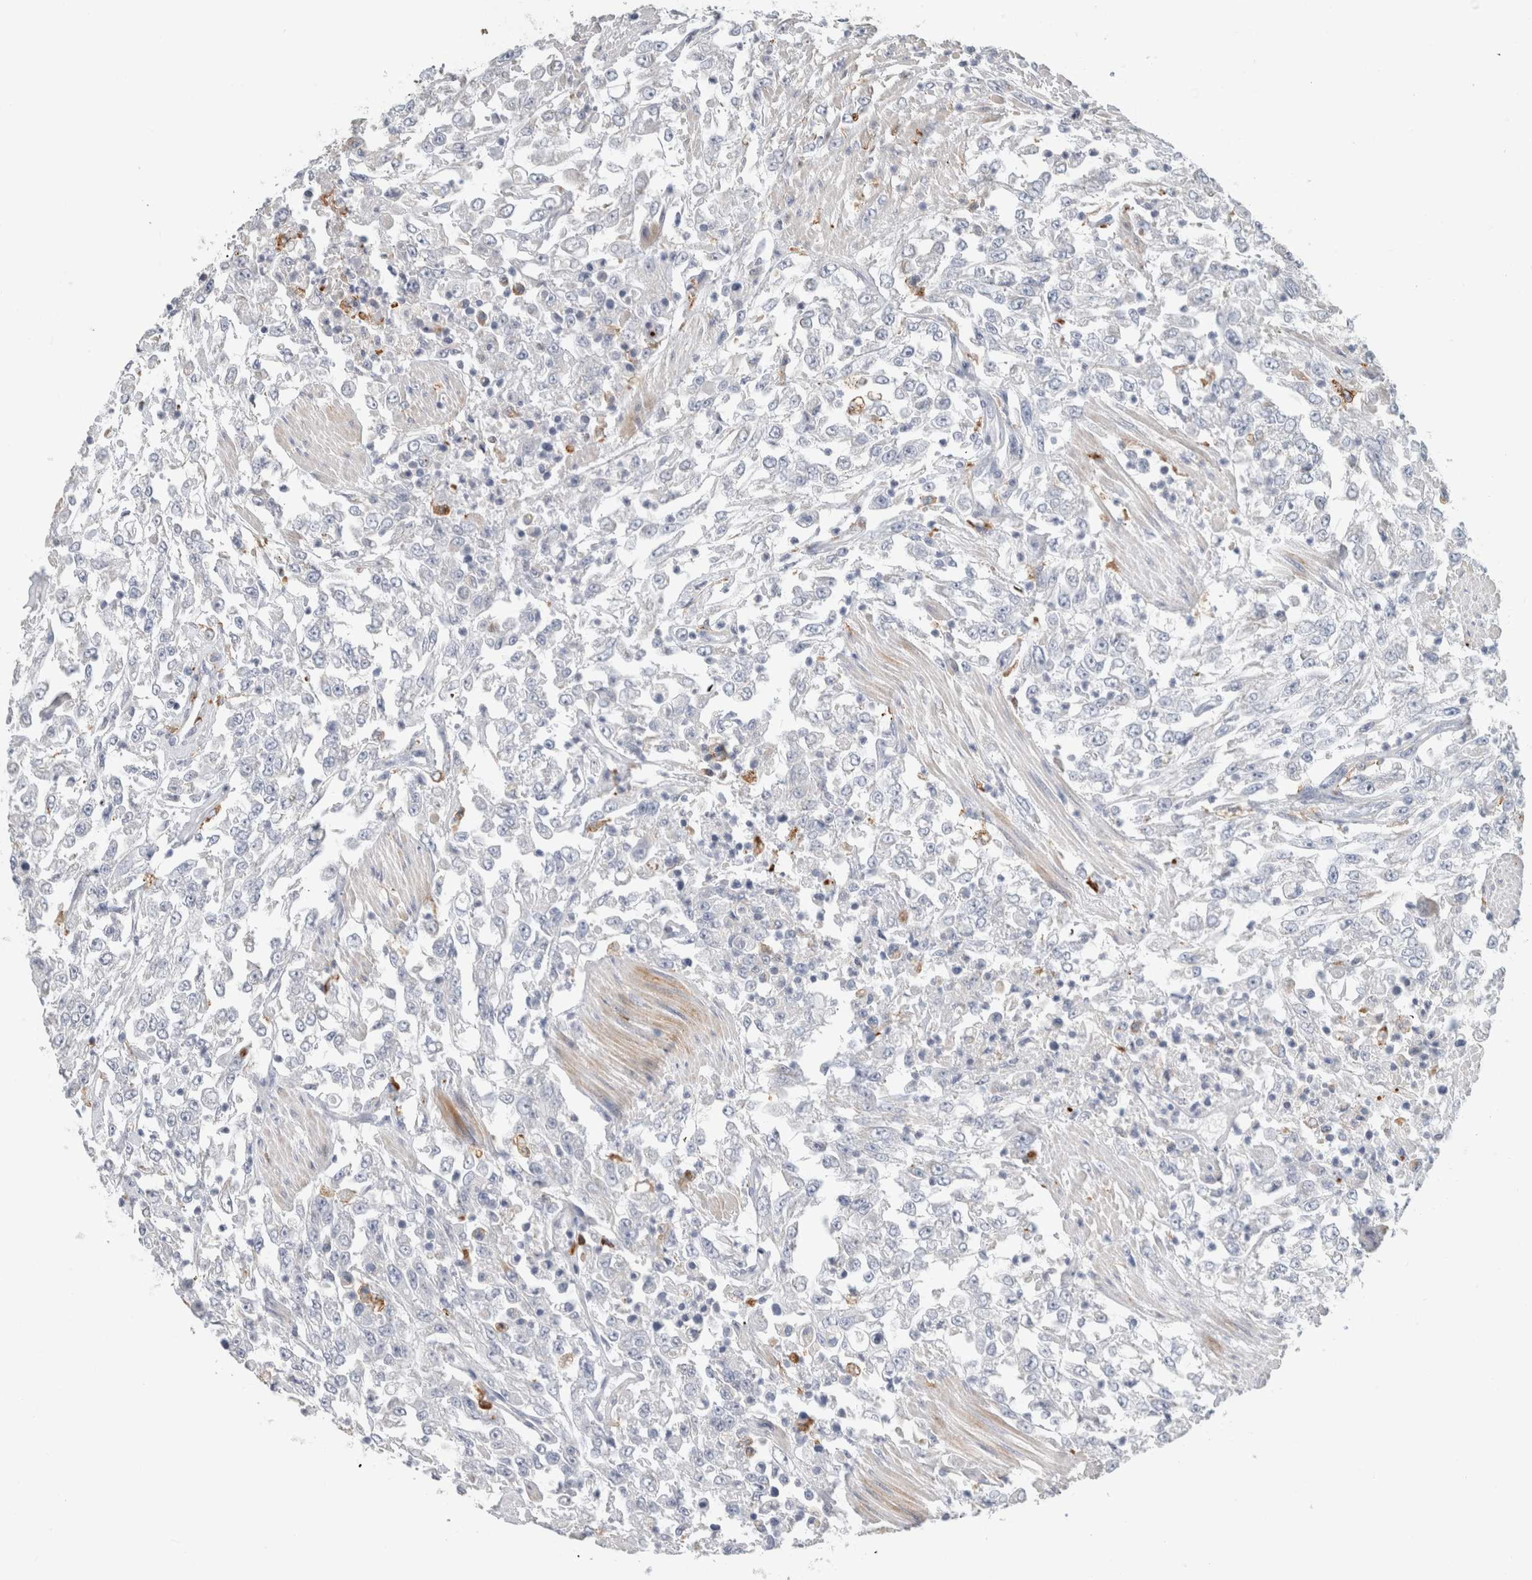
{"staining": {"intensity": "negative", "quantity": "none", "location": "none"}, "tissue": "urothelial cancer", "cell_type": "Tumor cells", "image_type": "cancer", "snomed": [{"axis": "morphology", "description": "Urothelial carcinoma, High grade"}, {"axis": "topography", "description": "Urinary bladder"}], "caption": "The image shows no staining of tumor cells in urothelial cancer.", "gene": "LY86", "patient": {"sex": "male", "age": 46}}